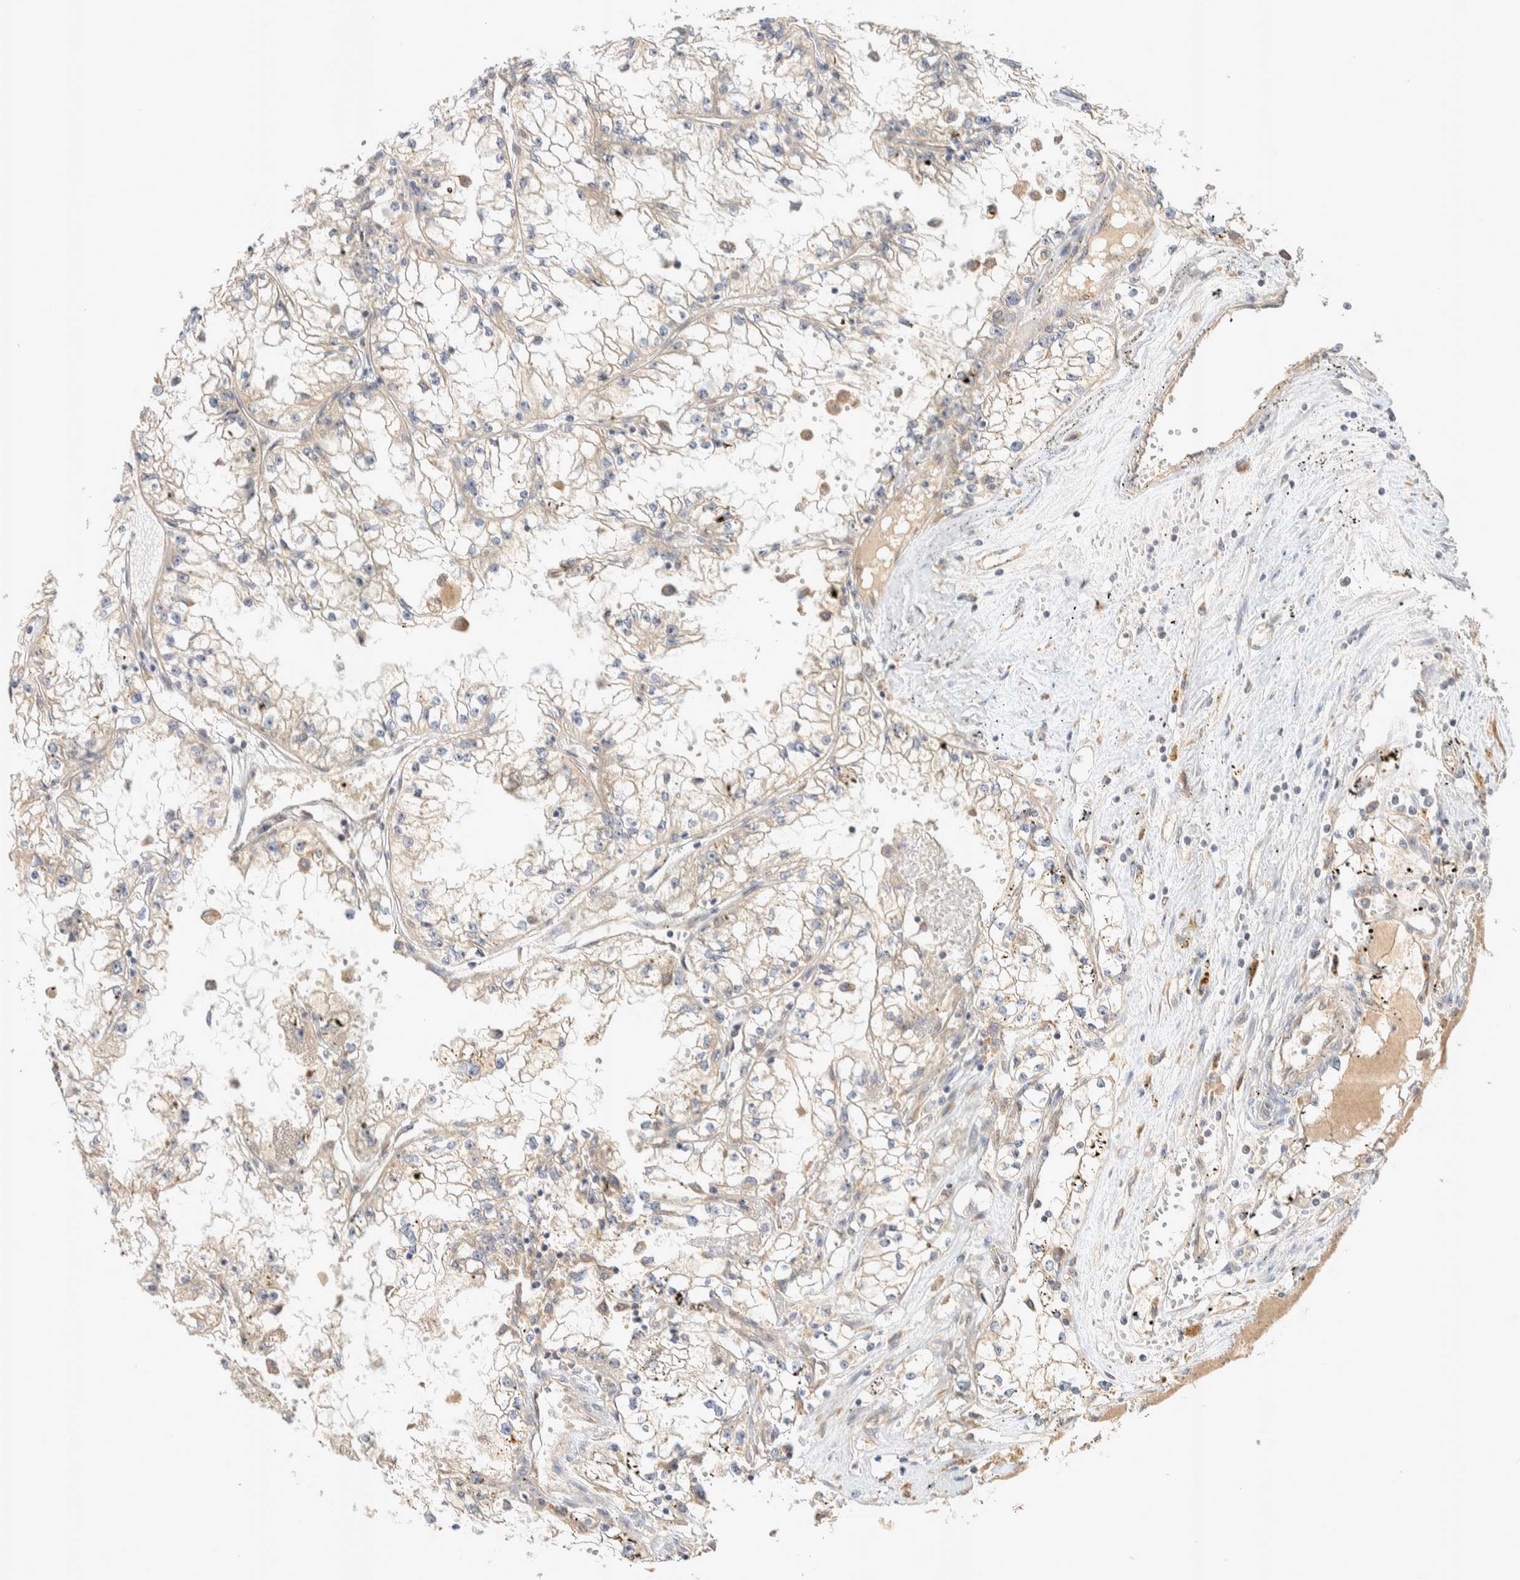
{"staining": {"intensity": "weak", "quantity": "<25%", "location": "cytoplasmic/membranous"}, "tissue": "renal cancer", "cell_type": "Tumor cells", "image_type": "cancer", "snomed": [{"axis": "morphology", "description": "Adenocarcinoma, NOS"}, {"axis": "topography", "description": "Kidney"}], "caption": "An IHC photomicrograph of renal adenocarcinoma is shown. There is no staining in tumor cells of renal adenocarcinoma. (DAB immunohistochemistry (IHC) with hematoxylin counter stain).", "gene": "PXK", "patient": {"sex": "male", "age": 56}}